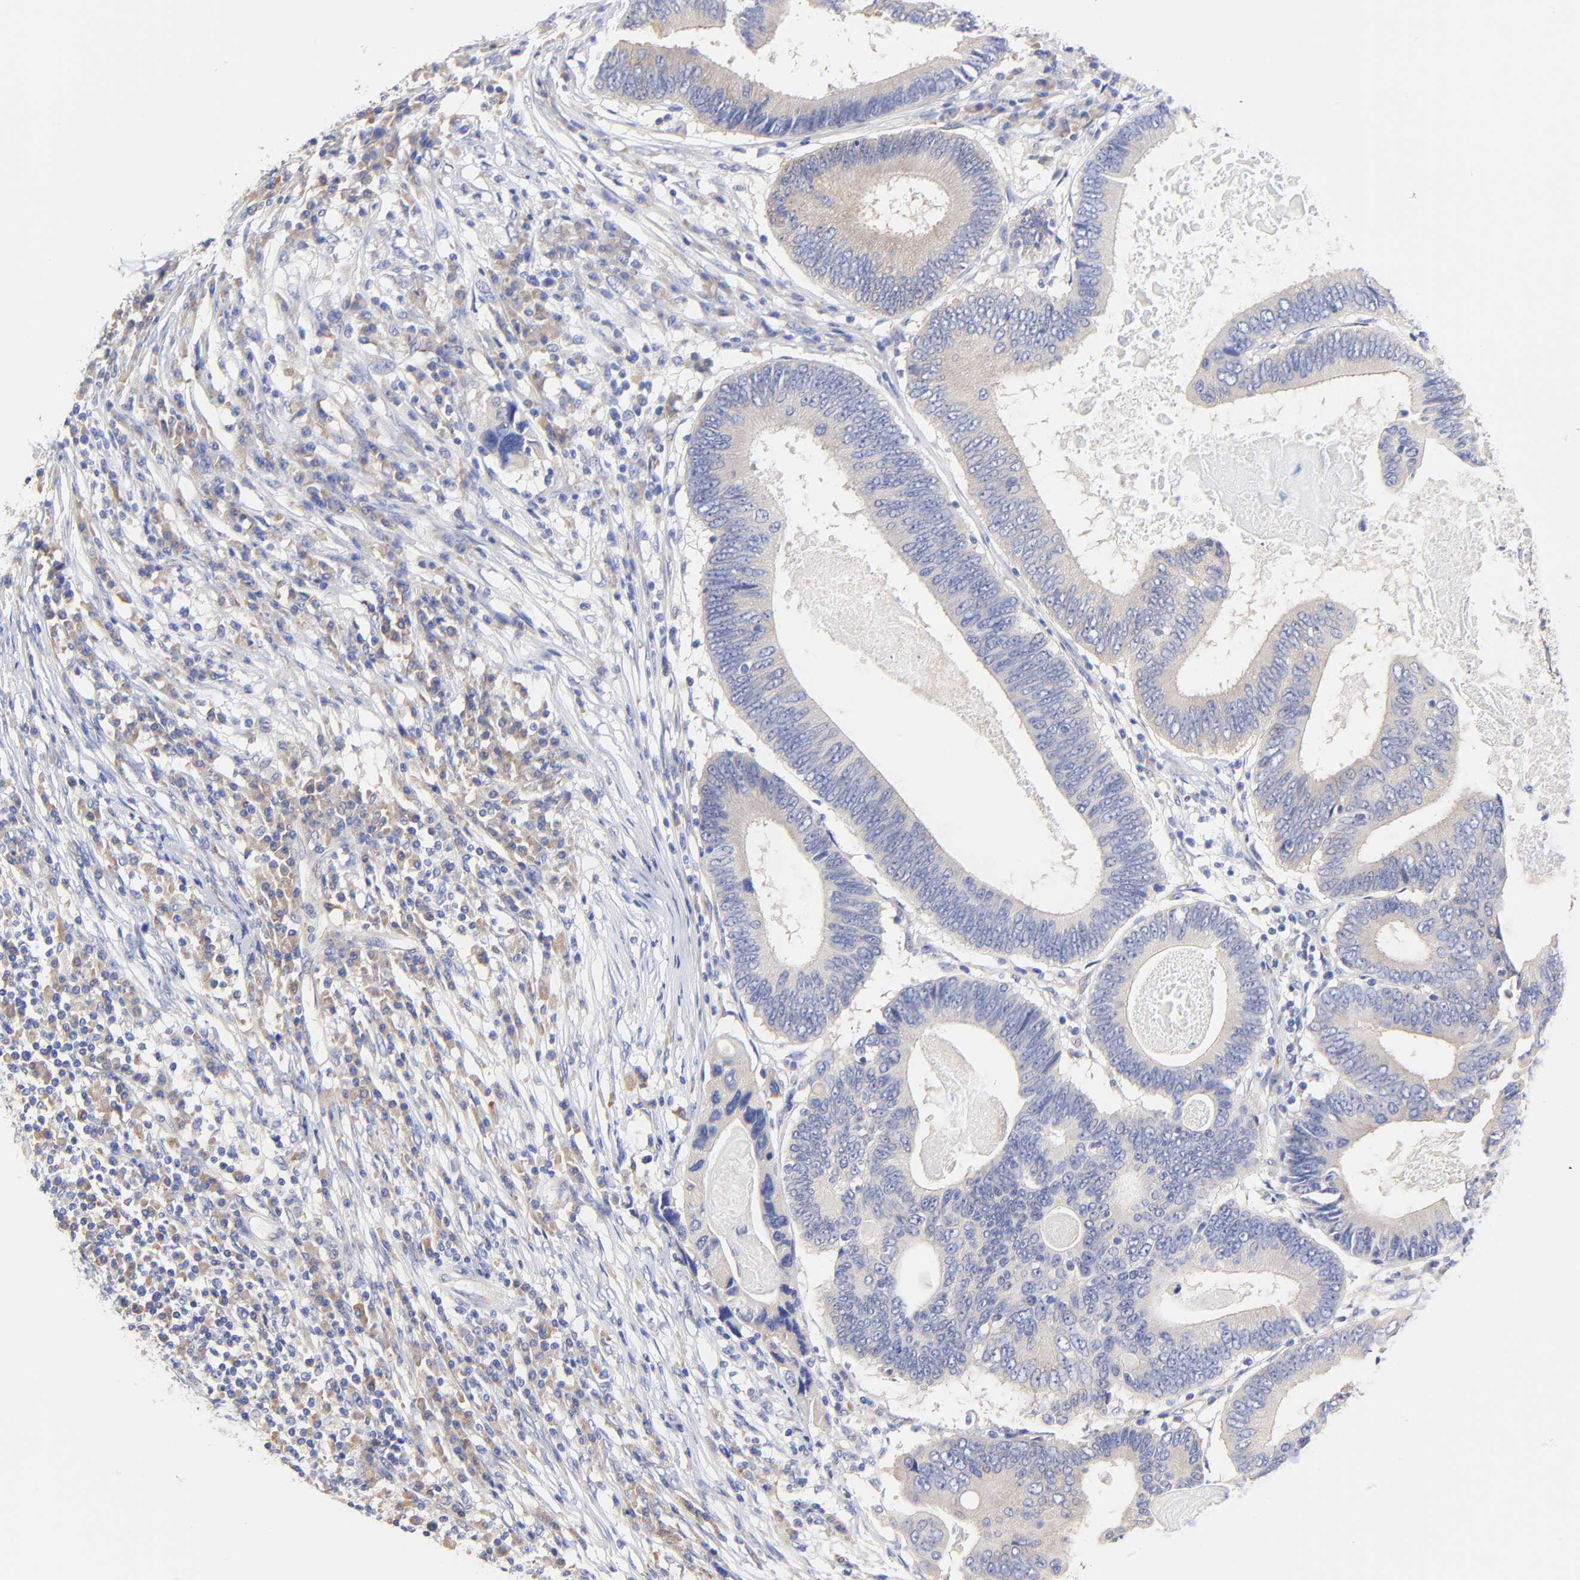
{"staining": {"intensity": "weak", "quantity": ">75%", "location": "cytoplasmic/membranous"}, "tissue": "colorectal cancer", "cell_type": "Tumor cells", "image_type": "cancer", "snomed": [{"axis": "morphology", "description": "Adenocarcinoma, NOS"}, {"axis": "topography", "description": "Colon"}], "caption": "DAB (3,3'-diaminobenzidine) immunohistochemical staining of human adenocarcinoma (colorectal) reveals weak cytoplasmic/membranous protein positivity in approximately >75% of tumor cells. Immunohistochemistry stains the protein in brown and the nuclei are stained blue.", "gene": "TNFRSF13C", "patient": {"sex": "female", "age": 78}}